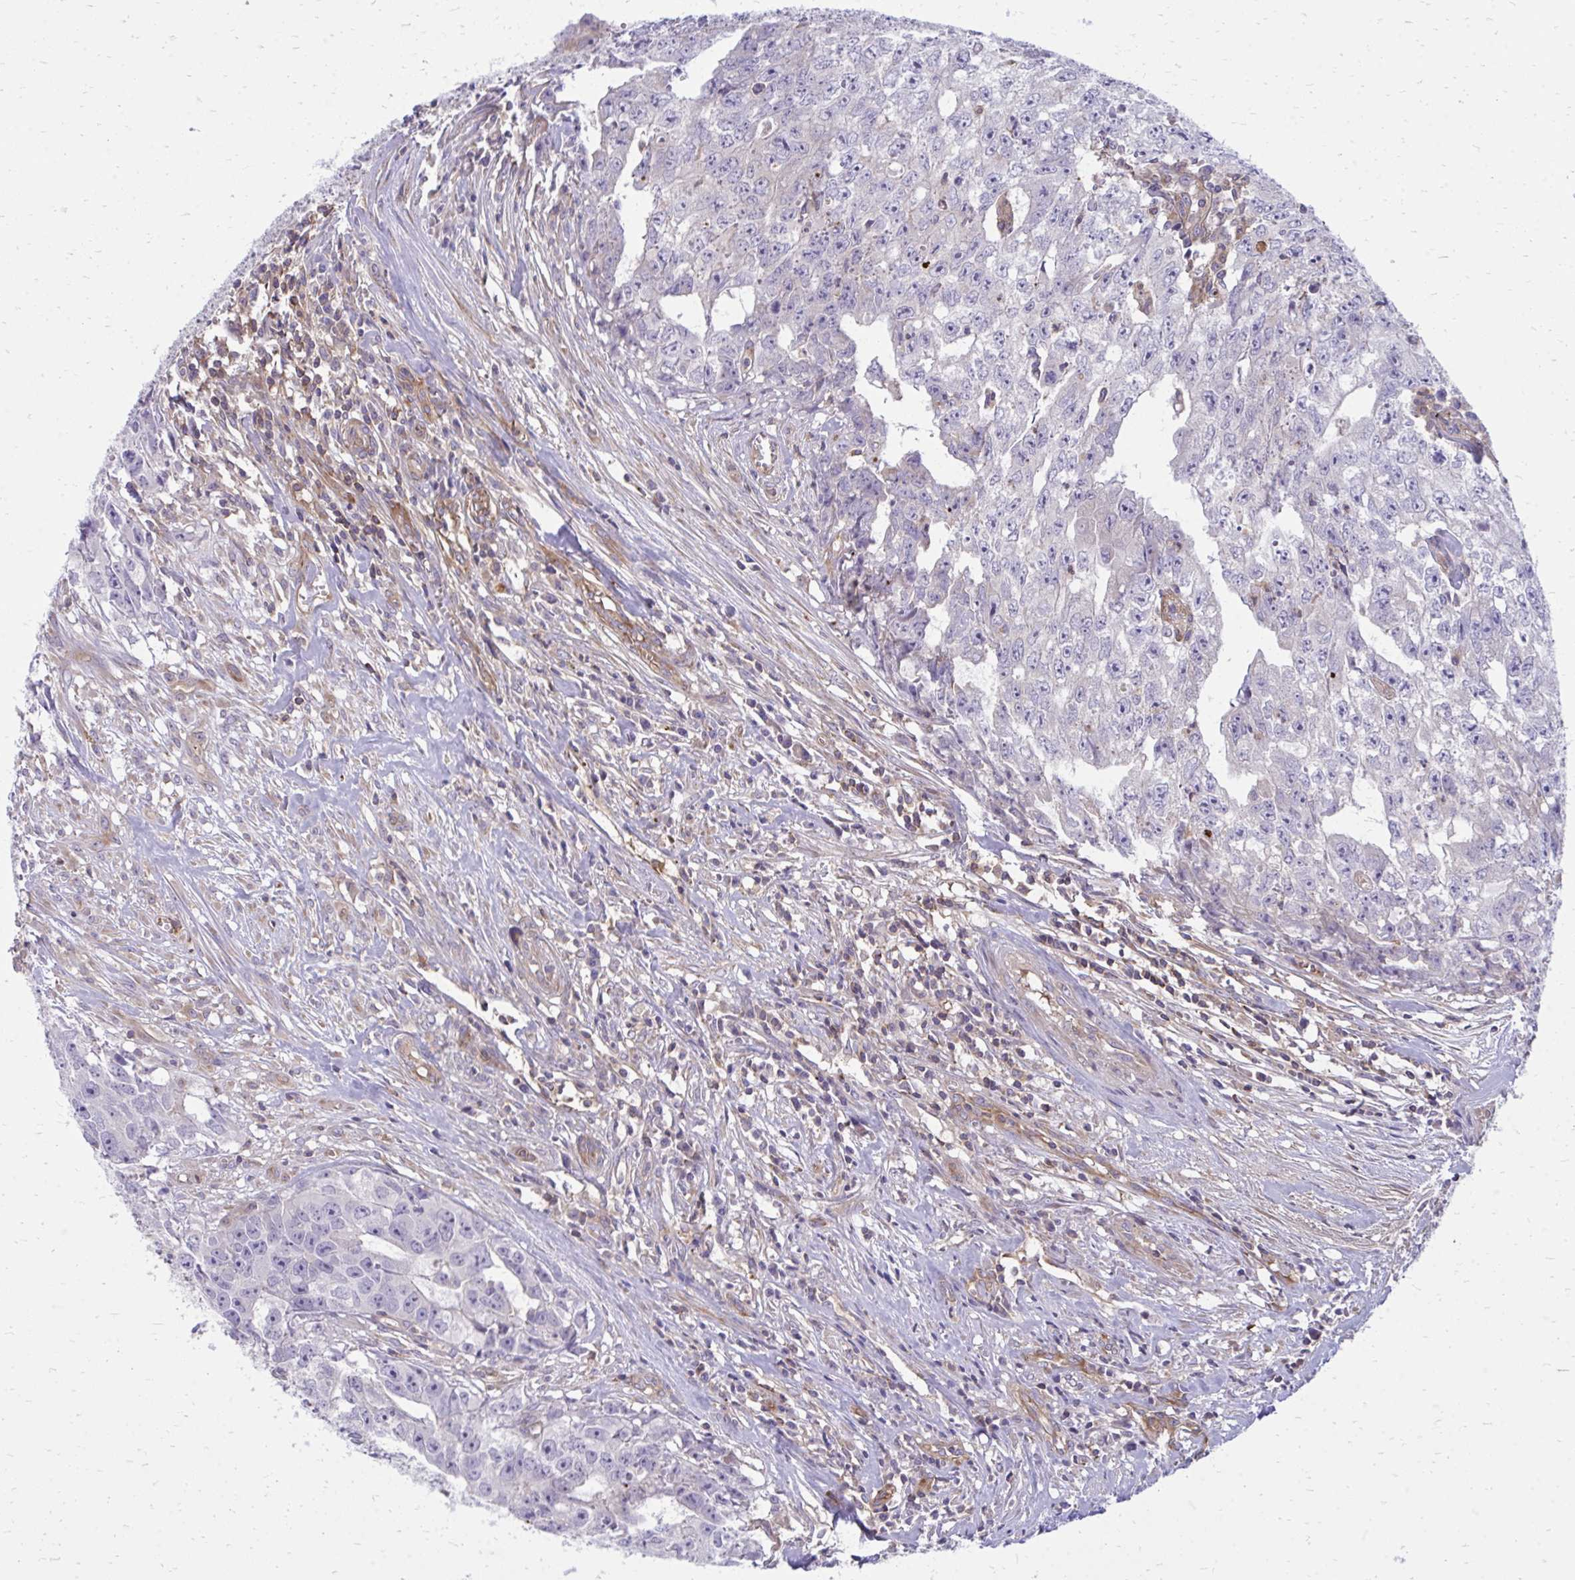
{"staining": {"intensity": "negative", "quantity": "none", "location": "none"}, "tissue": "testis cancer", "cell_type": "Tumor cells", "image_type": "cancer", "snomed": [{"axis": "morphology", "description": "Carcinoma, Embryonal, NOS"}, {"axis": "morphology", "description": "Teratoma, malignant, NOS"}, {"axis": "topography", "description": "Testis"}], "caption": "This is an IHC micrograph of testis cancer (malignant teratoma). There is no expression in tumor cells.", "gene": "ASAP1", "patient": {"sex": "male", "age": 24}}